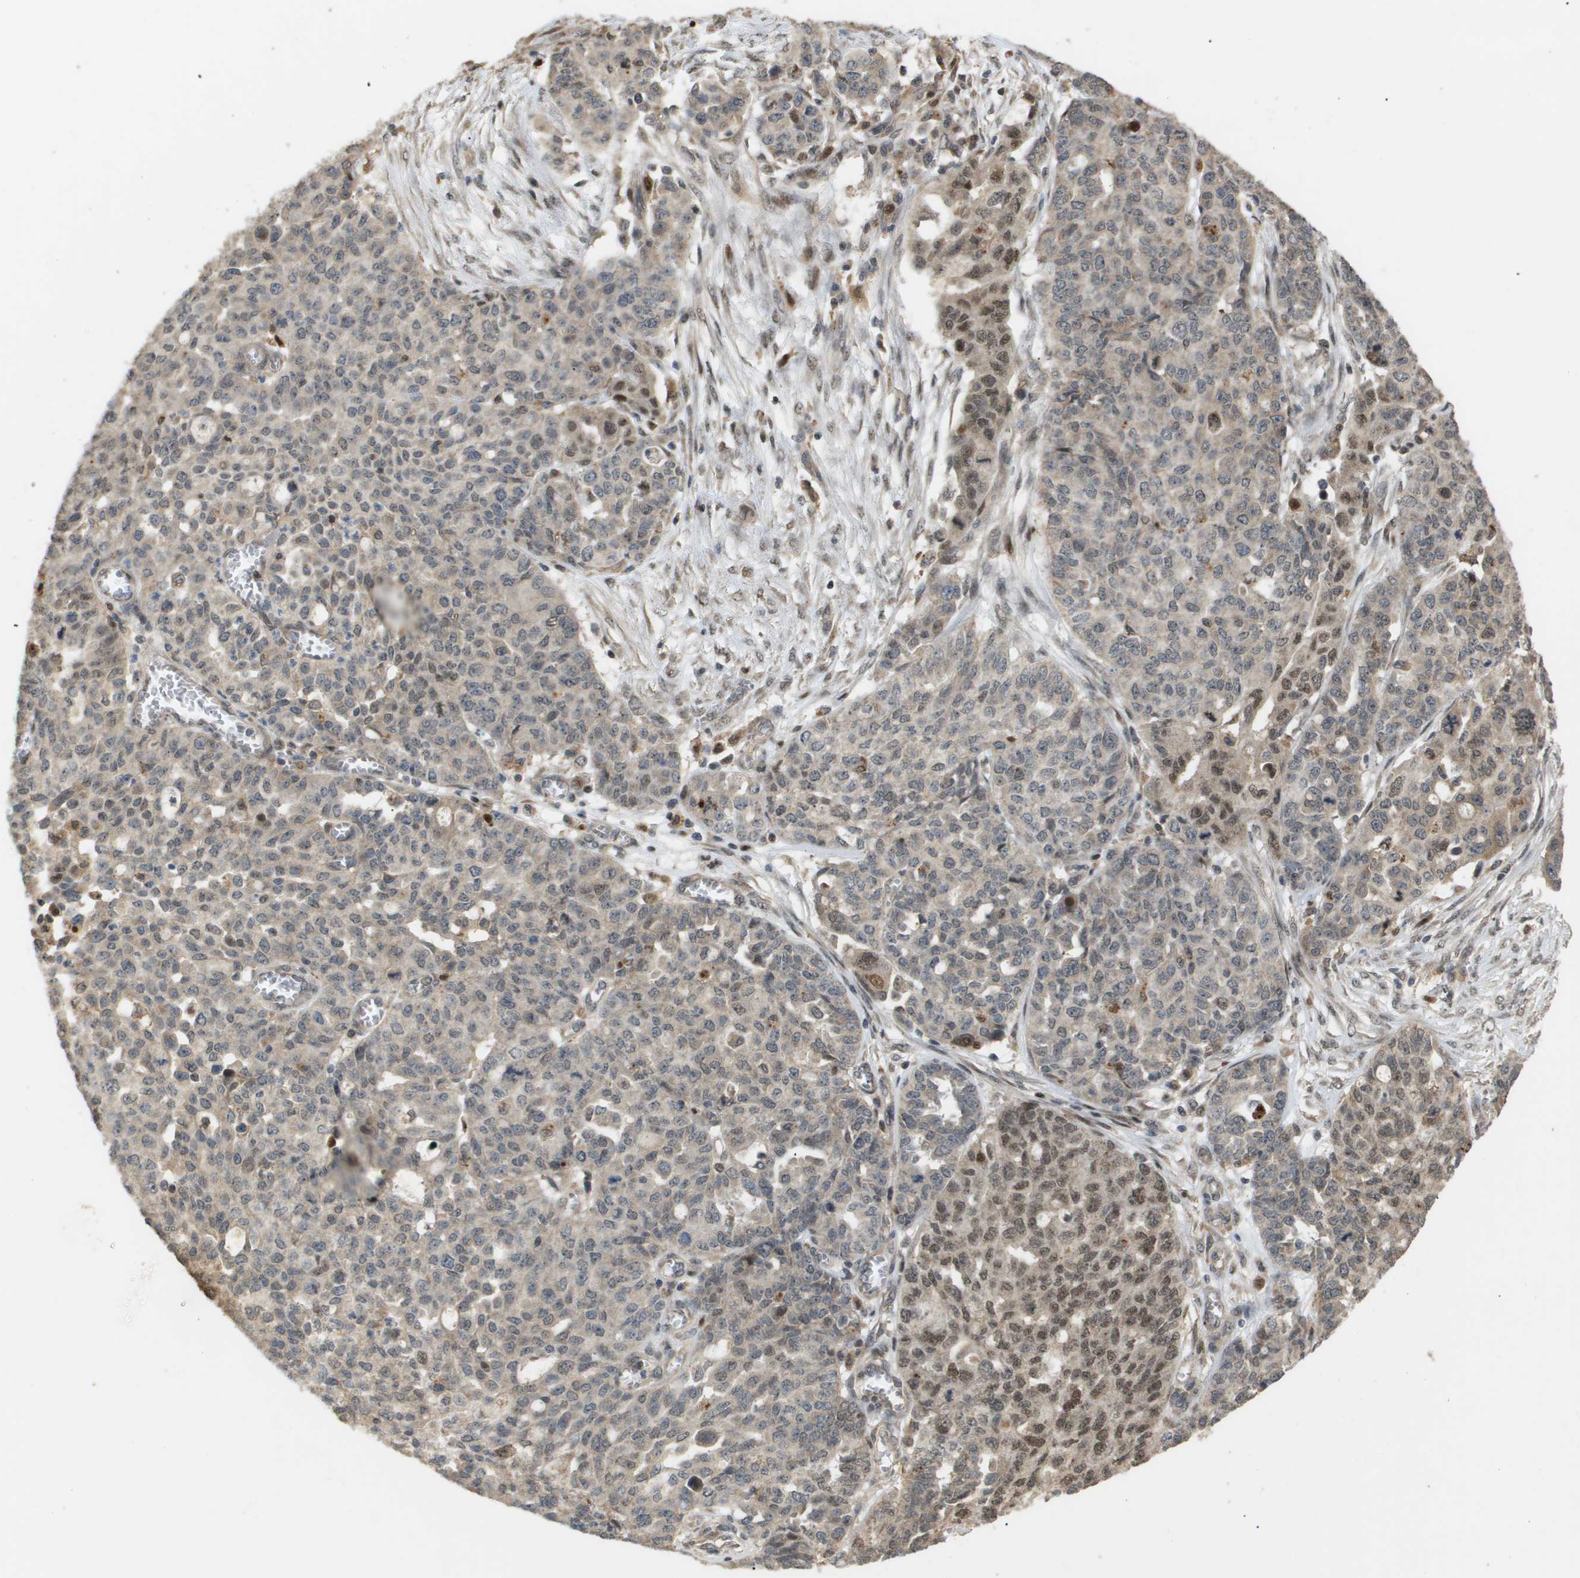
{"staining": {"intensity": "moderate", "quantity": "<25%", "location": "cytoplasmic/membranous,nuclear"}, "tissue": "ovarian cancer", "cell_type": "Tumor cells", "image_type": "cancer", "snomed": [{"axis": "morphology", "description": "Cystadenocarcinoma, serous, NOS"}, {"axis": "topography", "description": "Ovary"}], "caption": "This image exhibits ovarian serous cystadenocarcinoma stained with immunohistochemistry to label a protein in brown. The cytoplasmic/membranous and nuclear of tumor cells show moderate positivity for the protein. Nuclei are counter-stained blue.", "gene": "PDGFB", "patient": {"sex": "female", "age": 56}}